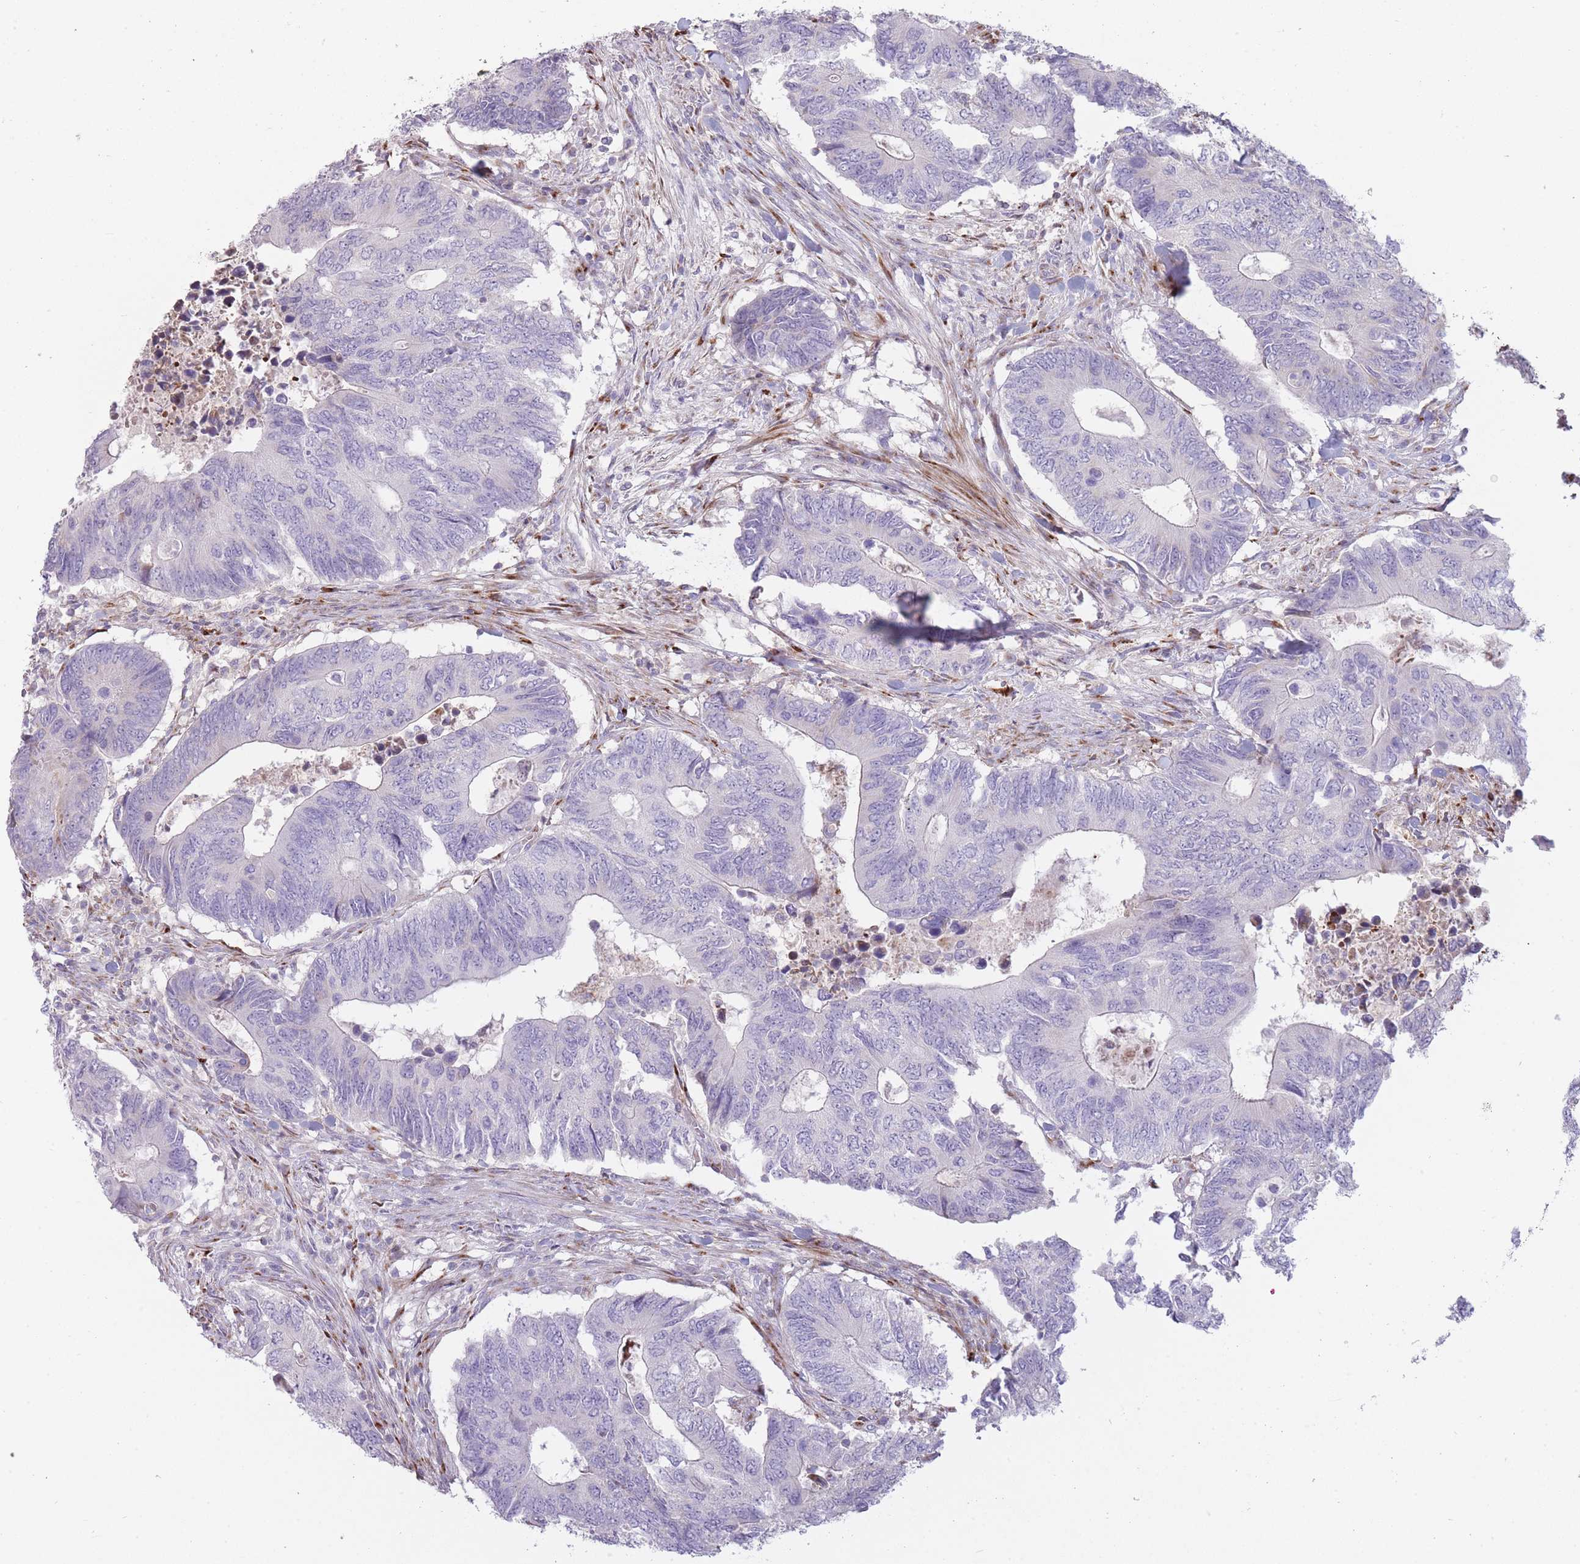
{"staining": {"intensity": "negative", "quantity": "none", "location": "none"}, "tissue": "colorectal cancer", "cell_type": "Tumor cells", "image_type": "cancer", "snomed": [{"axis": "morphology", "description": "Adenocarcinoma, NOS"}, {"axis": "topography", "description": "Colon"}], "caption": "Photomicrograph shows no protein expression in tumor cells of adenocarcinoma (colorectal) tissue.", "gene": "PPP3R2", "patient": {"sex": "male", "age": 87}}